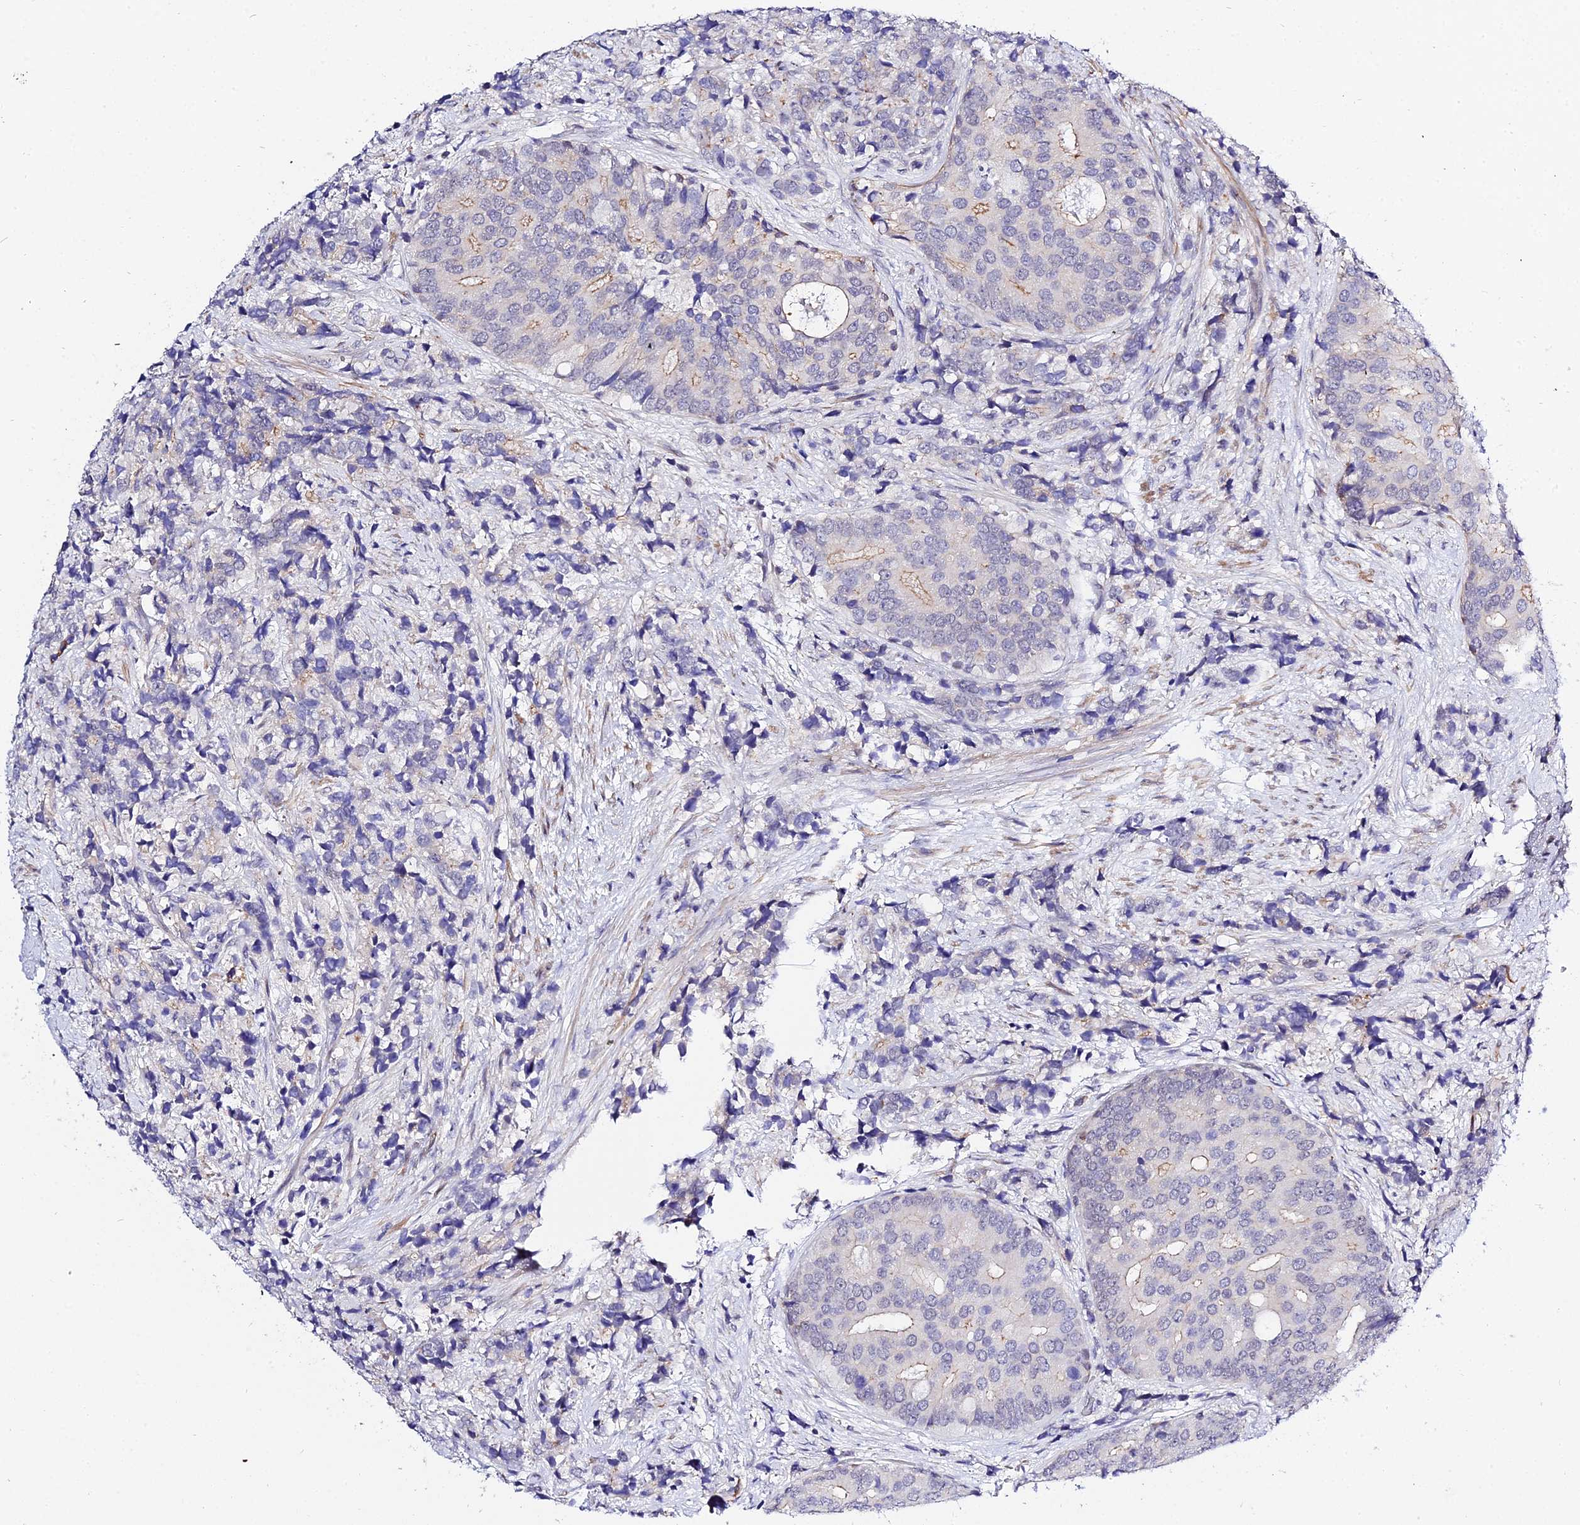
{"staining": {"intensity": "negative", "quantity": "none", "location": "none"}, "tissue": "prostate cancer", "cell_type": "Tumor cells", "image_type": "cancer", "snomed": [{"axis": "morphology", "description": "Adenocarcinoma, High grade"}, {"axis": "topography", "description": "Prostate"}], "caption": "DAB (3,3'-diaminobenzidine) immunohistochemical staining of adenocarcinoma (high-grade) (prostate) displays no significant staining in tumor cells.", "gene": "ZNF628", "patient": {"sex": "male", "age": 62}}